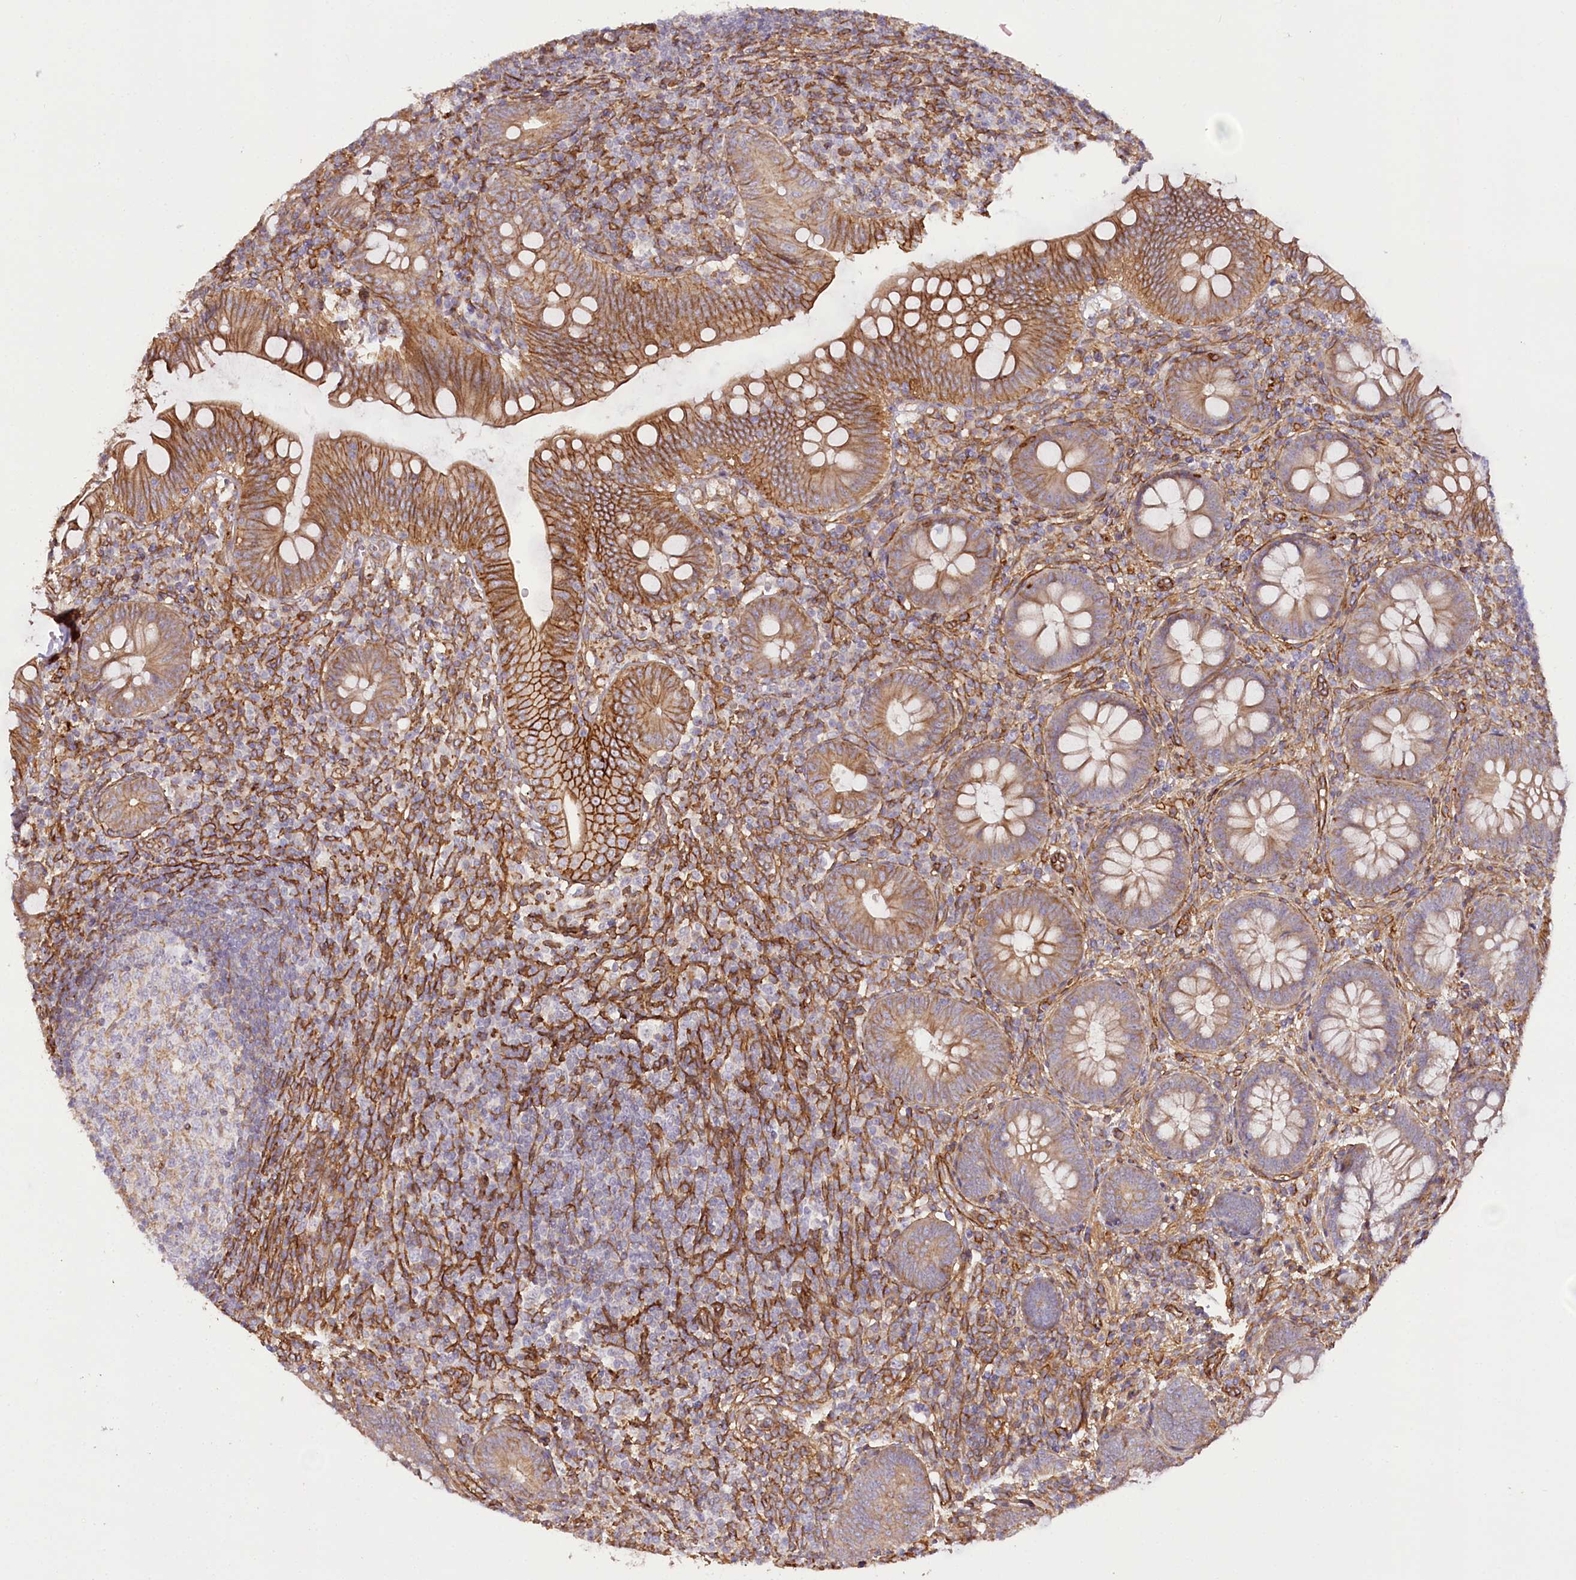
{"staining": {"intensity": "moderate", "quantity": ">75%", "location": "cytoplasmic/membranous"}, "tissue": "appendix", "cell_type": "Glandular cells", "image_type": "normal", "snomed": [{"axis": "morphology", "description": "Normal tissue, NOS"}, {"axis": "topography", "description": "Appendix"}], "caption": "Glandular cells show moderate cytoplasmic/membranous positivity in about >75% of cells in normal appendix. Nuclei are stained in blue.", "gene": "SYNPO2", "patient": {"sex": "male", "age": 14}}